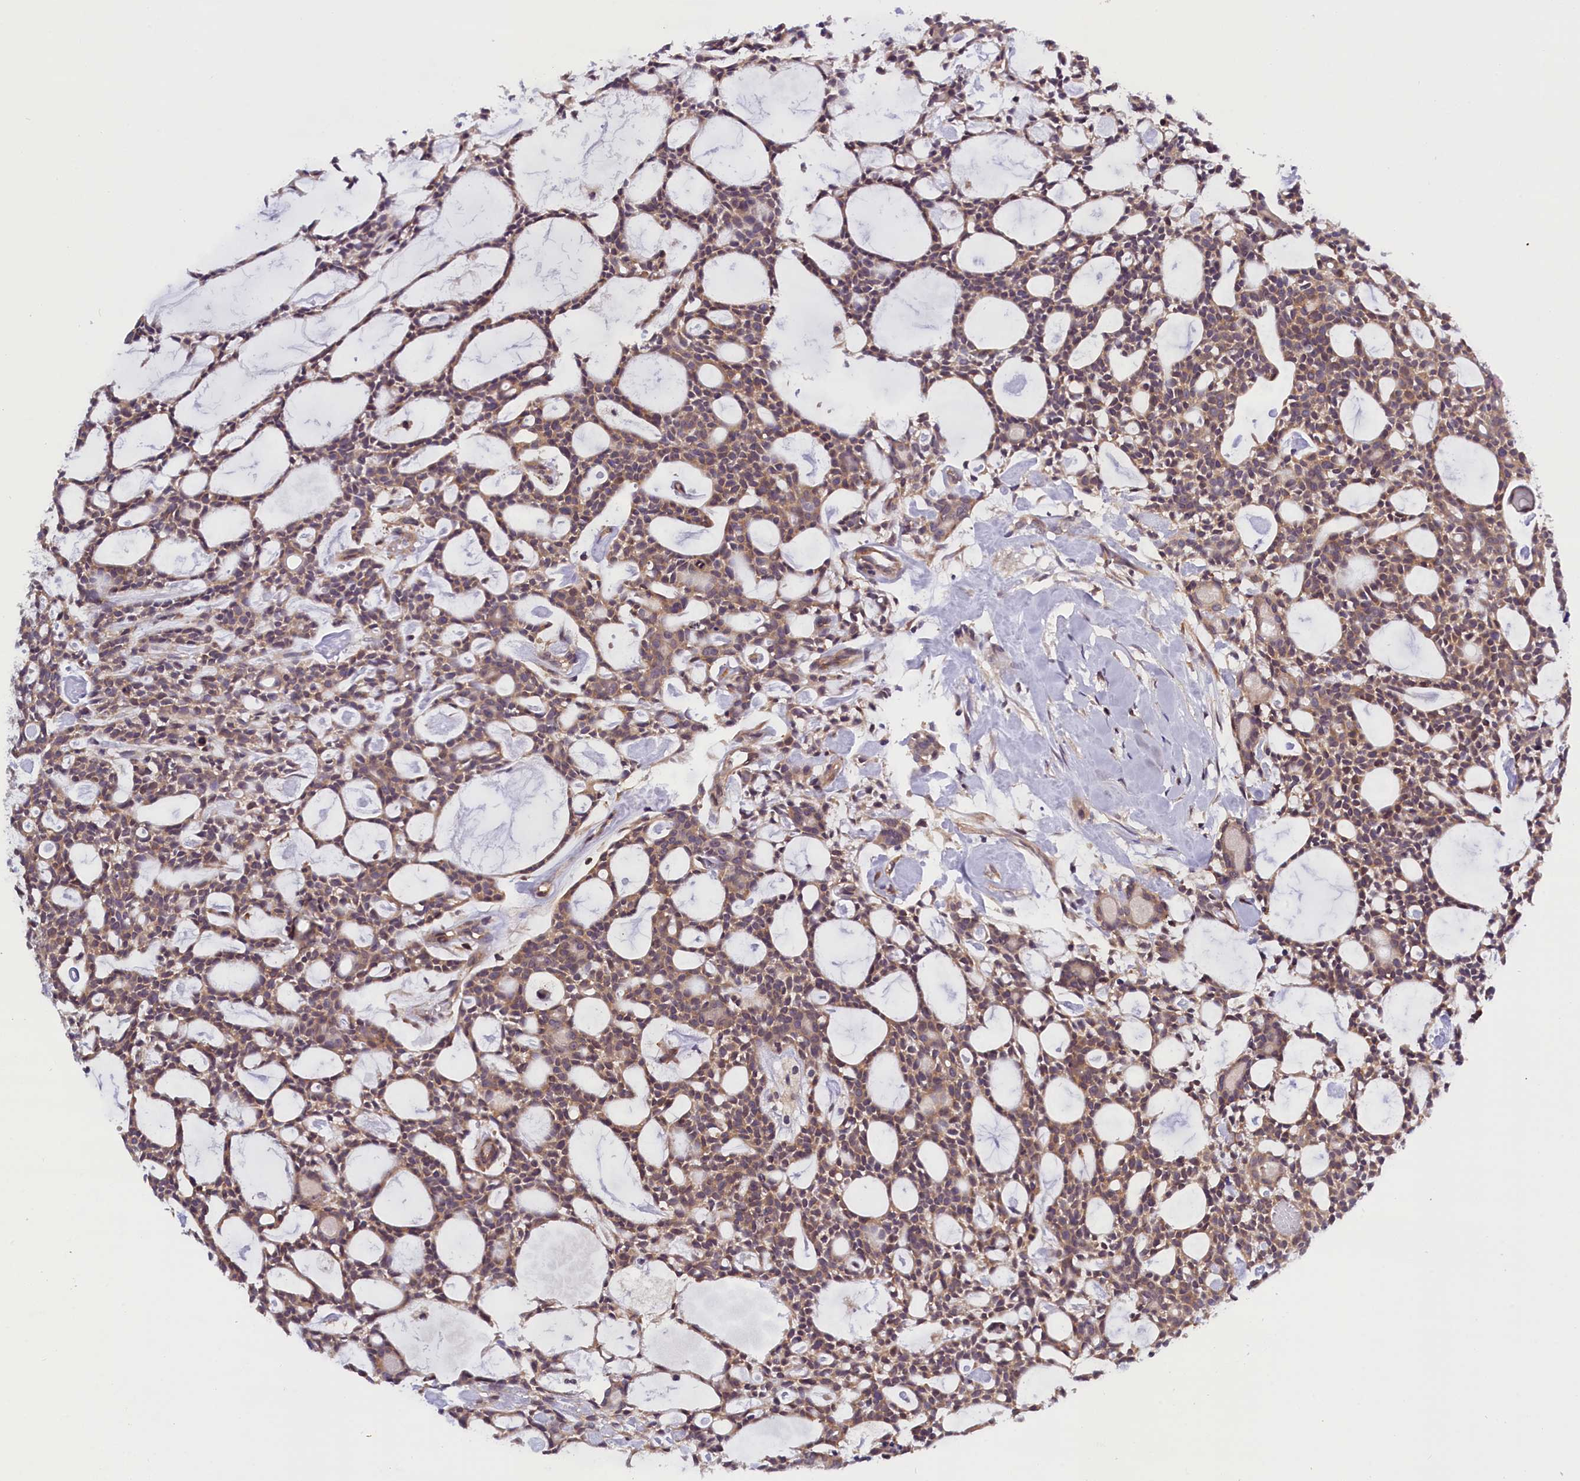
{"staining": {"intensity": "weak", "quantity": ">75%", "location": "cytoplasmic/membranous"}, "tissue": "head and neck cancer", "cell_type": "Tumor cells", "image_type": "cancer", "snomed": [{"axis": "morphology", "description": "Adenocarcinoma, NOS"}, {"axis": "topography", "description": "Salivary gland"}, {"axis": "topography", "description": "Head-Neck"}], "caption": "Head and neck cancer stained with a brown dye shows weak cytoplasmic/membranous positive expression in about >75% of tumor cells.", "gene": "TBCB", "patient": {"sex": "male", "age": 55}}